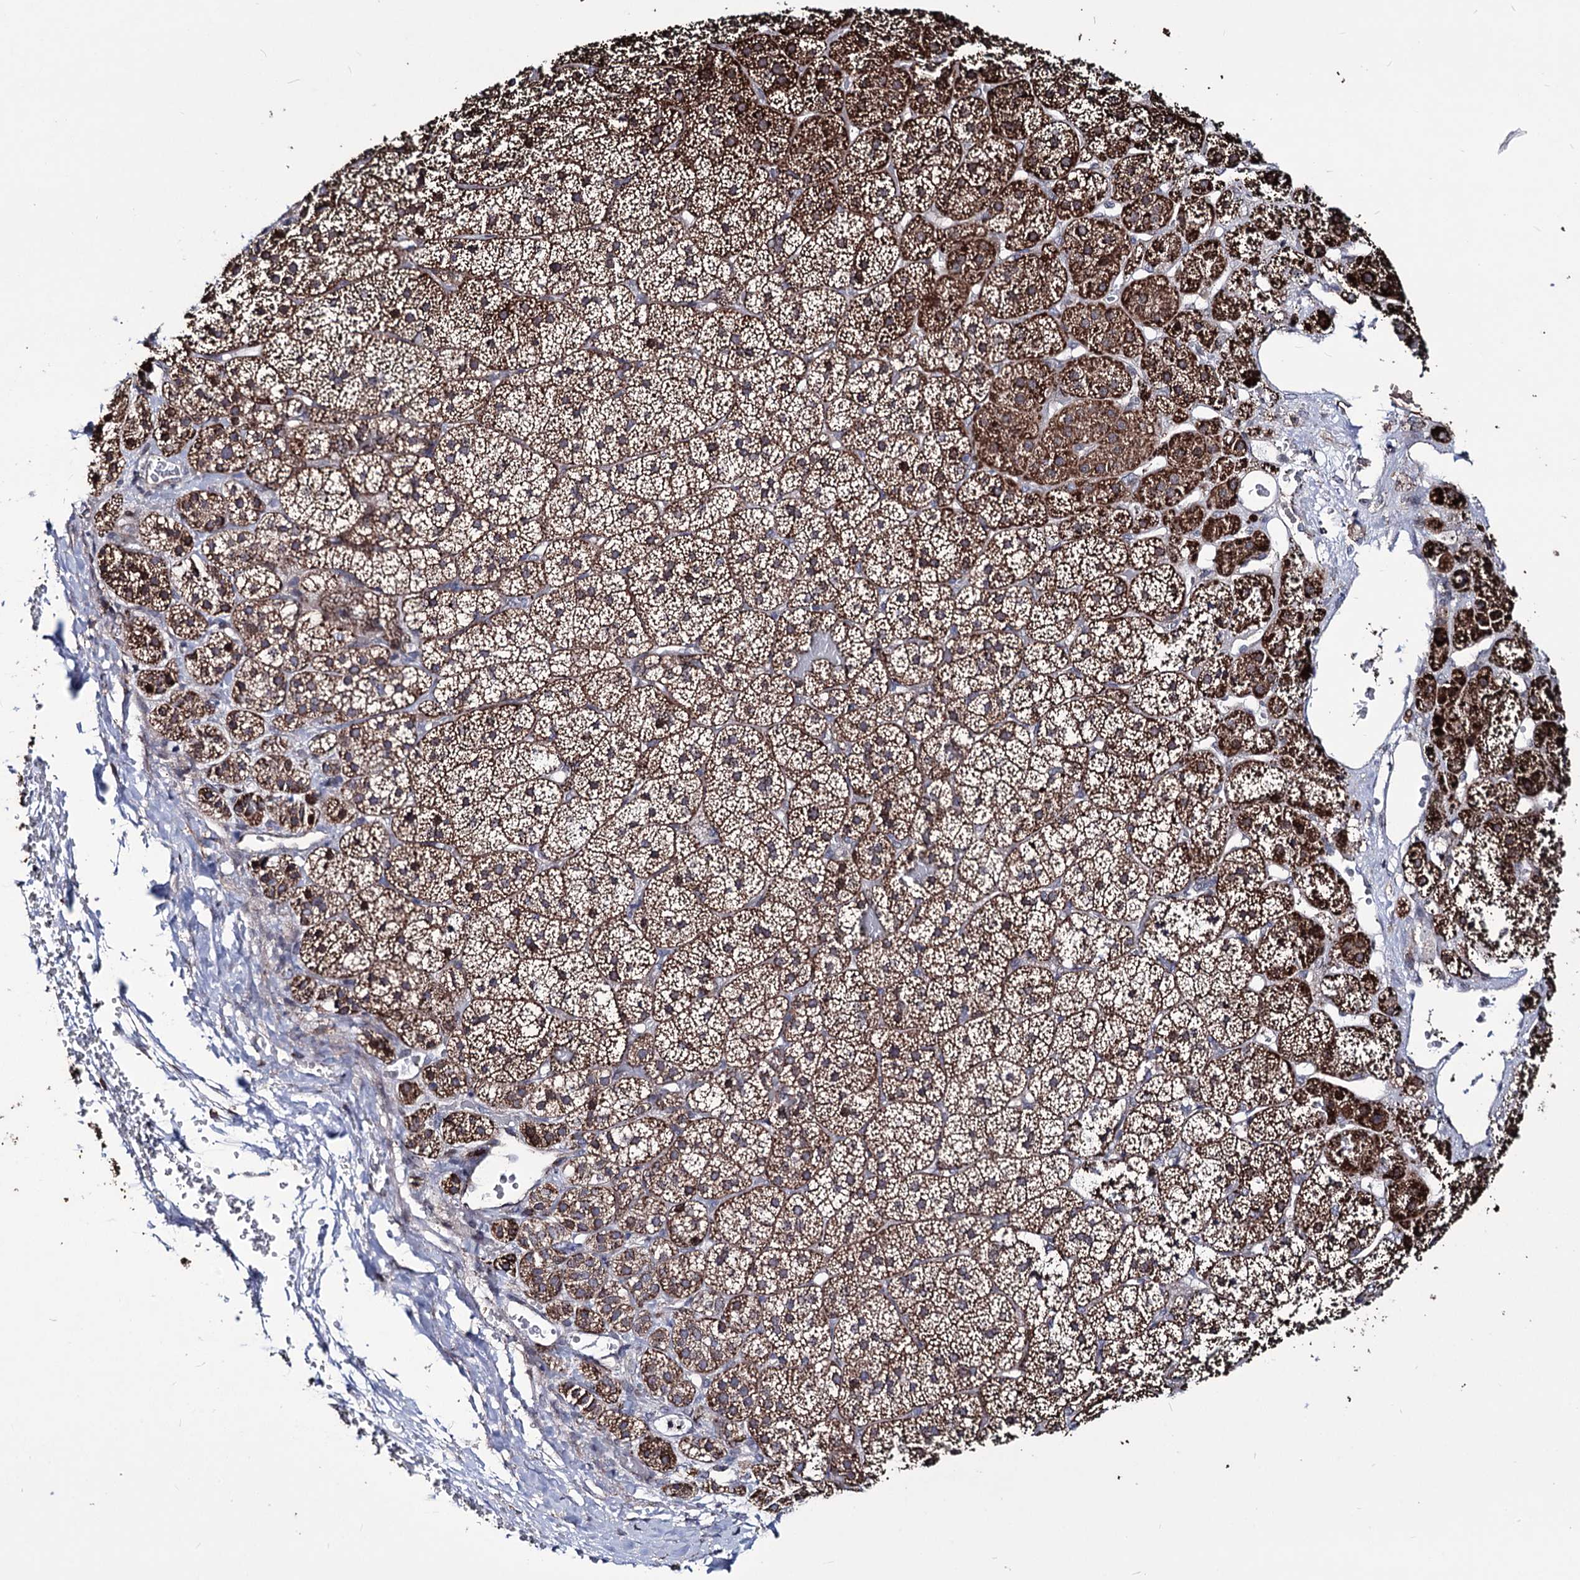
{"staining": {"intensity": "strong", "quantity": "25%-75%", "location": "cytoplasmic/membranous"}, "tissue": "adrenal gland", "cell_type": "Glandular cells", "image_type": "normal", "snomed": [{"axis": "morphology", "description": "Normal tissue, NOS"}, {"axis": "topography", "description": "Adrenal gland"}], "caption": "A brown stain highlights strong cytoplasmic/membranous staining of a protein in glandular cells of unremarkable adrenal gland.", "gene": "CREB3L4", "patient": {"sex": "female", "age": 44}}